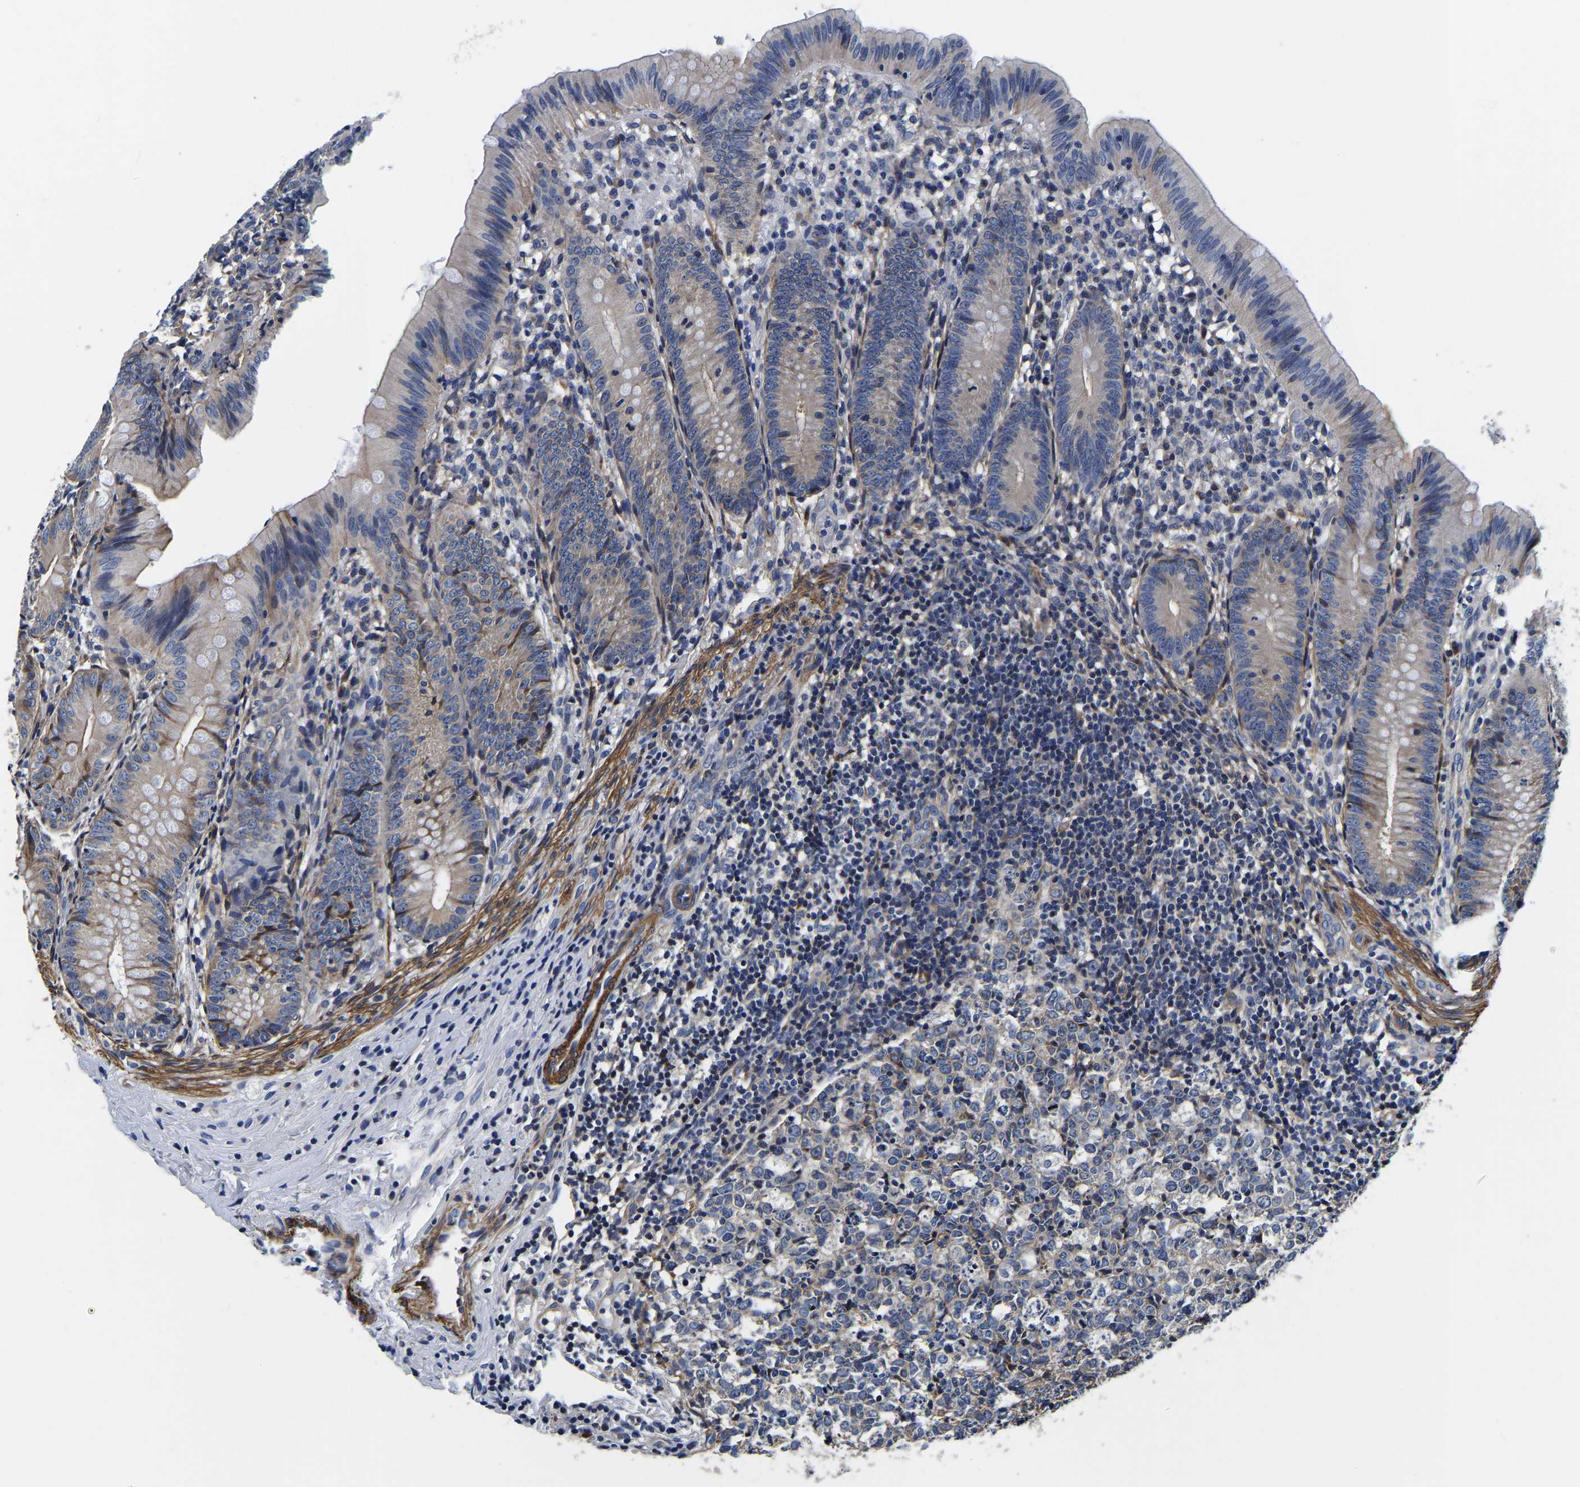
{"staining": {"intensity": "moderate", "quantity": ">75%", "location": "cytoplasmic/membranous"}, "tissue": "appendix", "cell_type": "Glandular cells", "image_type": "normal", "snomed": [{"axis": "morphology", "description": "Normal tissue, NOS"}, {"axis": "topography", "description": "Appendix"}], "caption": "This is an image of immunohistochemistry (IHC) staining of unremarkable appendix, which shows moderate positivity in the cytoplasmic/membranous of glandular cells.", "gene": "KCTD17", "patient": {"sex": "male", "age": 1}}